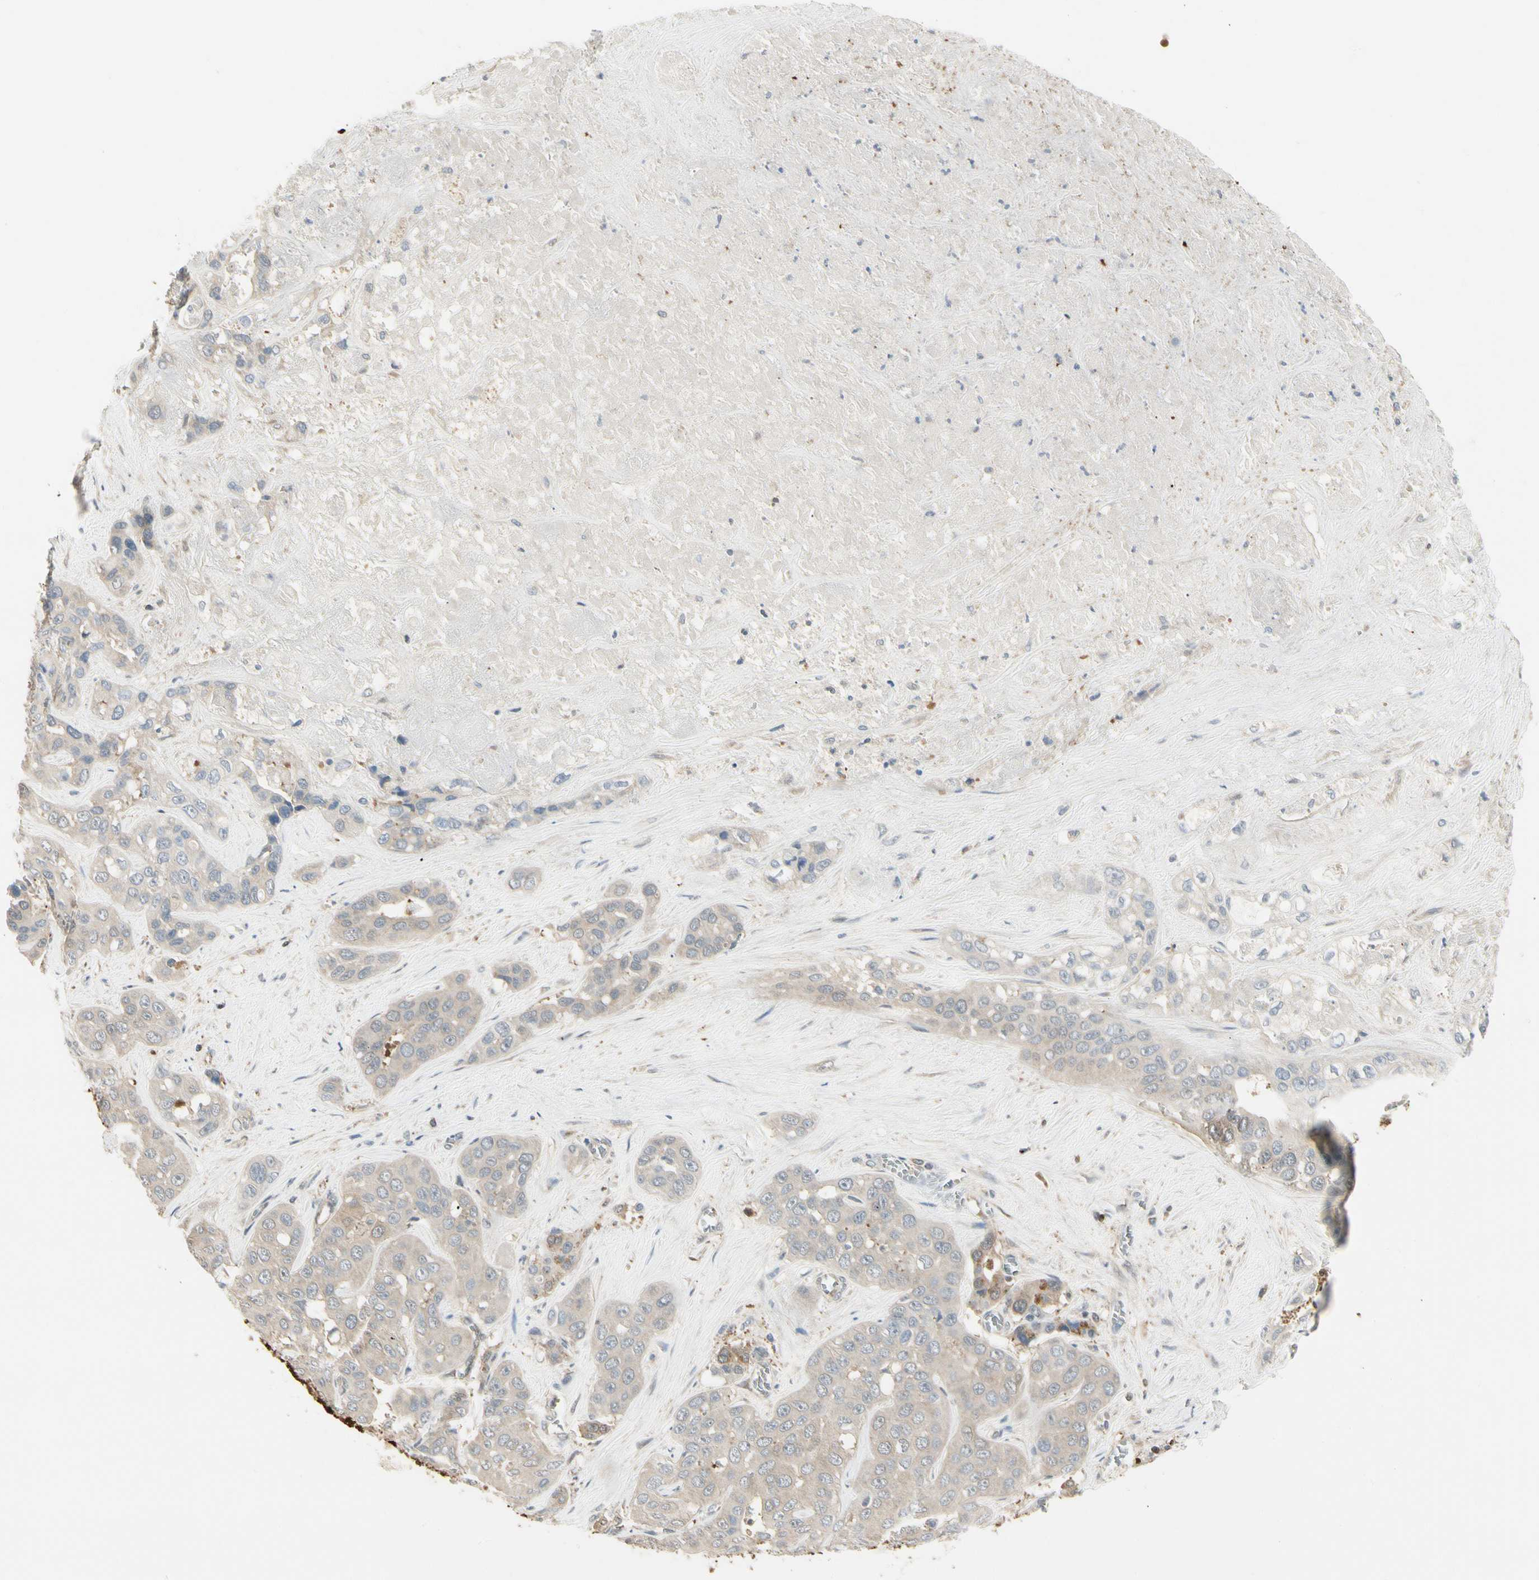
{"staining": {"intensity": "weak", "quantity": "25%-75%", "location": "cytoplasmic/membranous"}, "tissue": "liver cancer", "cell_type": "Tumor cells", "image_type": "cancer", "snomed": [{"axis": "morphology", "description": "Cholangiocarcinoma"}, {"axis": "topography", "description": "Liver"}], "caption": "This micrograph displays IHC staining of human liver cholangiocarcinoma, with low weak cytoplasmic/membranous expression in about 25%-75% of tumor cells.", "gene": "EVC", "patient": {"sex": "female", "age": 52}}